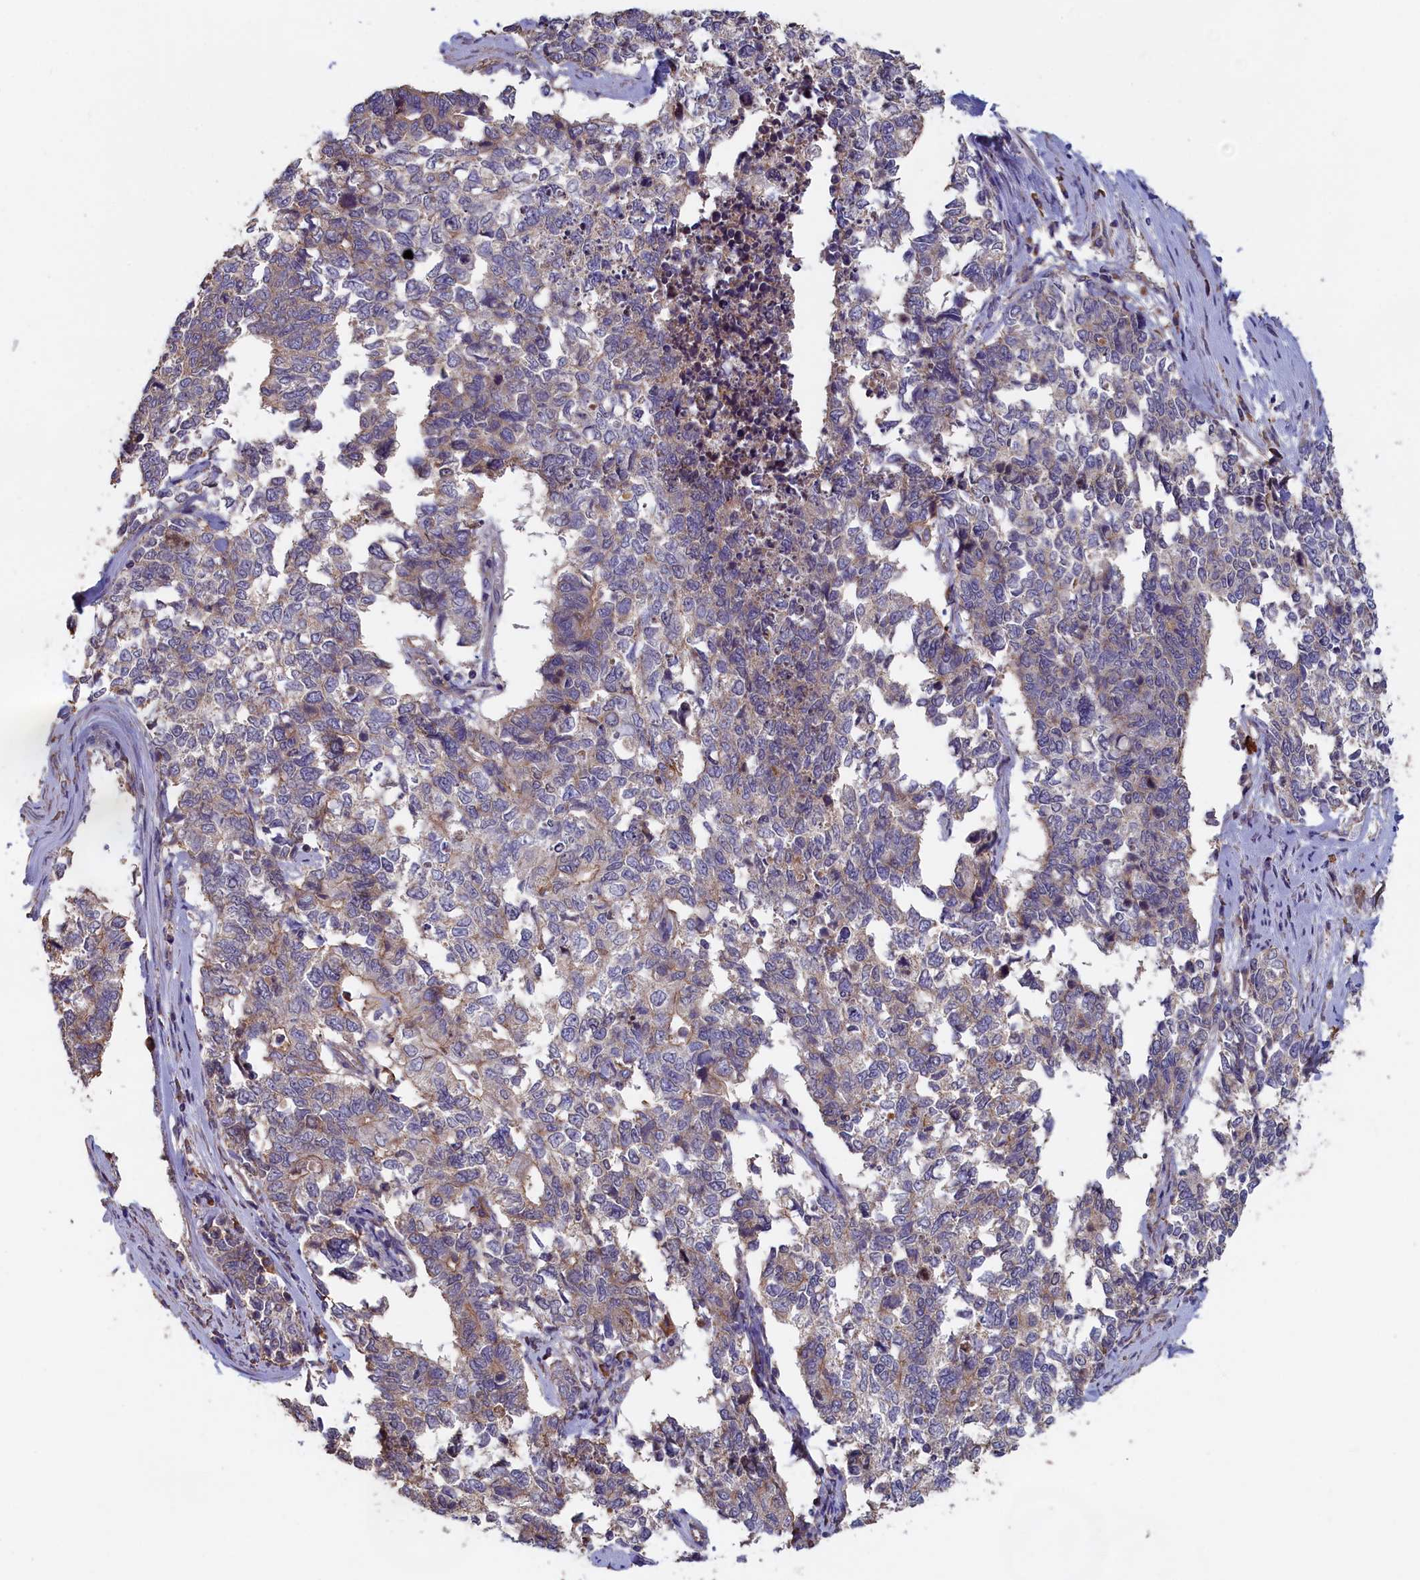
{"staining": {"intensity": "moderate", "quantity": "<25%", "location": "cytoplasmic/membranous"}, "tissue": "cervical cancer", "cell_type": "Tumor cells", "image_type": "cancer", "snomed": [{"axis": "morphology", "description": "Squamous cell carcinoma, NOS"}, {"axis": "topography", "description": "Cervix"}], "caption": "Brown immunohistochemical staining in squamous cell carcinoma (cervical) reveals moderate cytoplasmic/membranous staining in about <25% of tumor cells. (DAB (3,3'-diaminobenzidine) IHC with brightfield microscopy, high magnification).", "gene": "ANKRD2", "patient": {"sex": "female", "age": 63}}